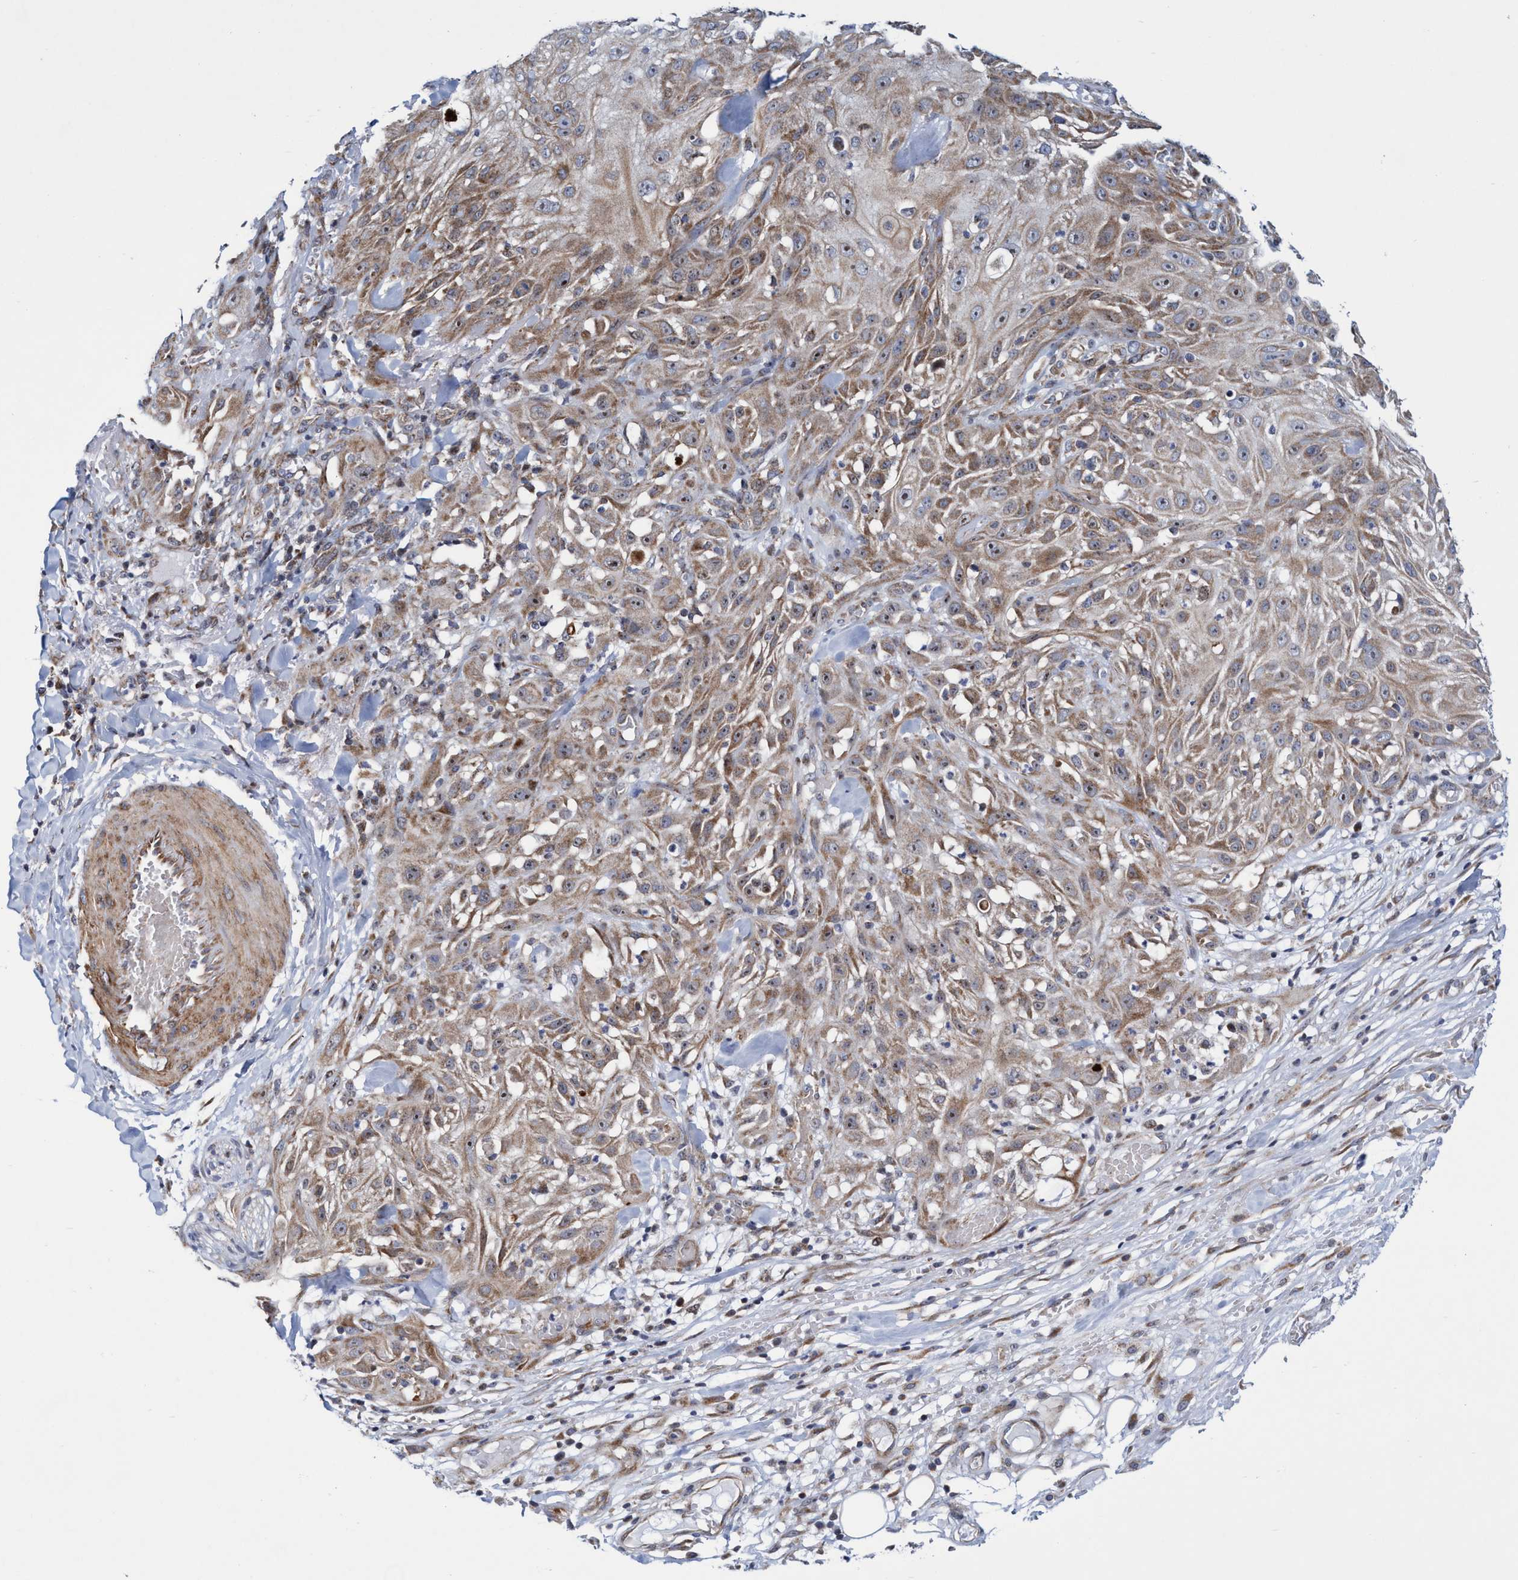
{"staining": {"intensity": "weak", "quantity": ">75%", "location": "cytoplasmic/membranous"}, "tissue": "skin cancer", "cell_type": "Tumor cells", "image_type": "cancer", "snomed": [{"axis": "morphology", "description": "Squamous cell carcinoma, NOS"}, {"axis": "topography", "description": "Skin"}], "caption": "Squamous cell carcinoma (skin) tissue exhibits weak cytoplasmic/membranous positivity in about >75% of tumor cells, visualized by immunohistochemistry. (Stains: DAB (3,3'-diaminobenzidine) in brown, nuclei in blue, Microscopy: brightfield microscopy at high magnification).", "gene": "POLR1F", "patient": {"sex": "male", "age": 75}}